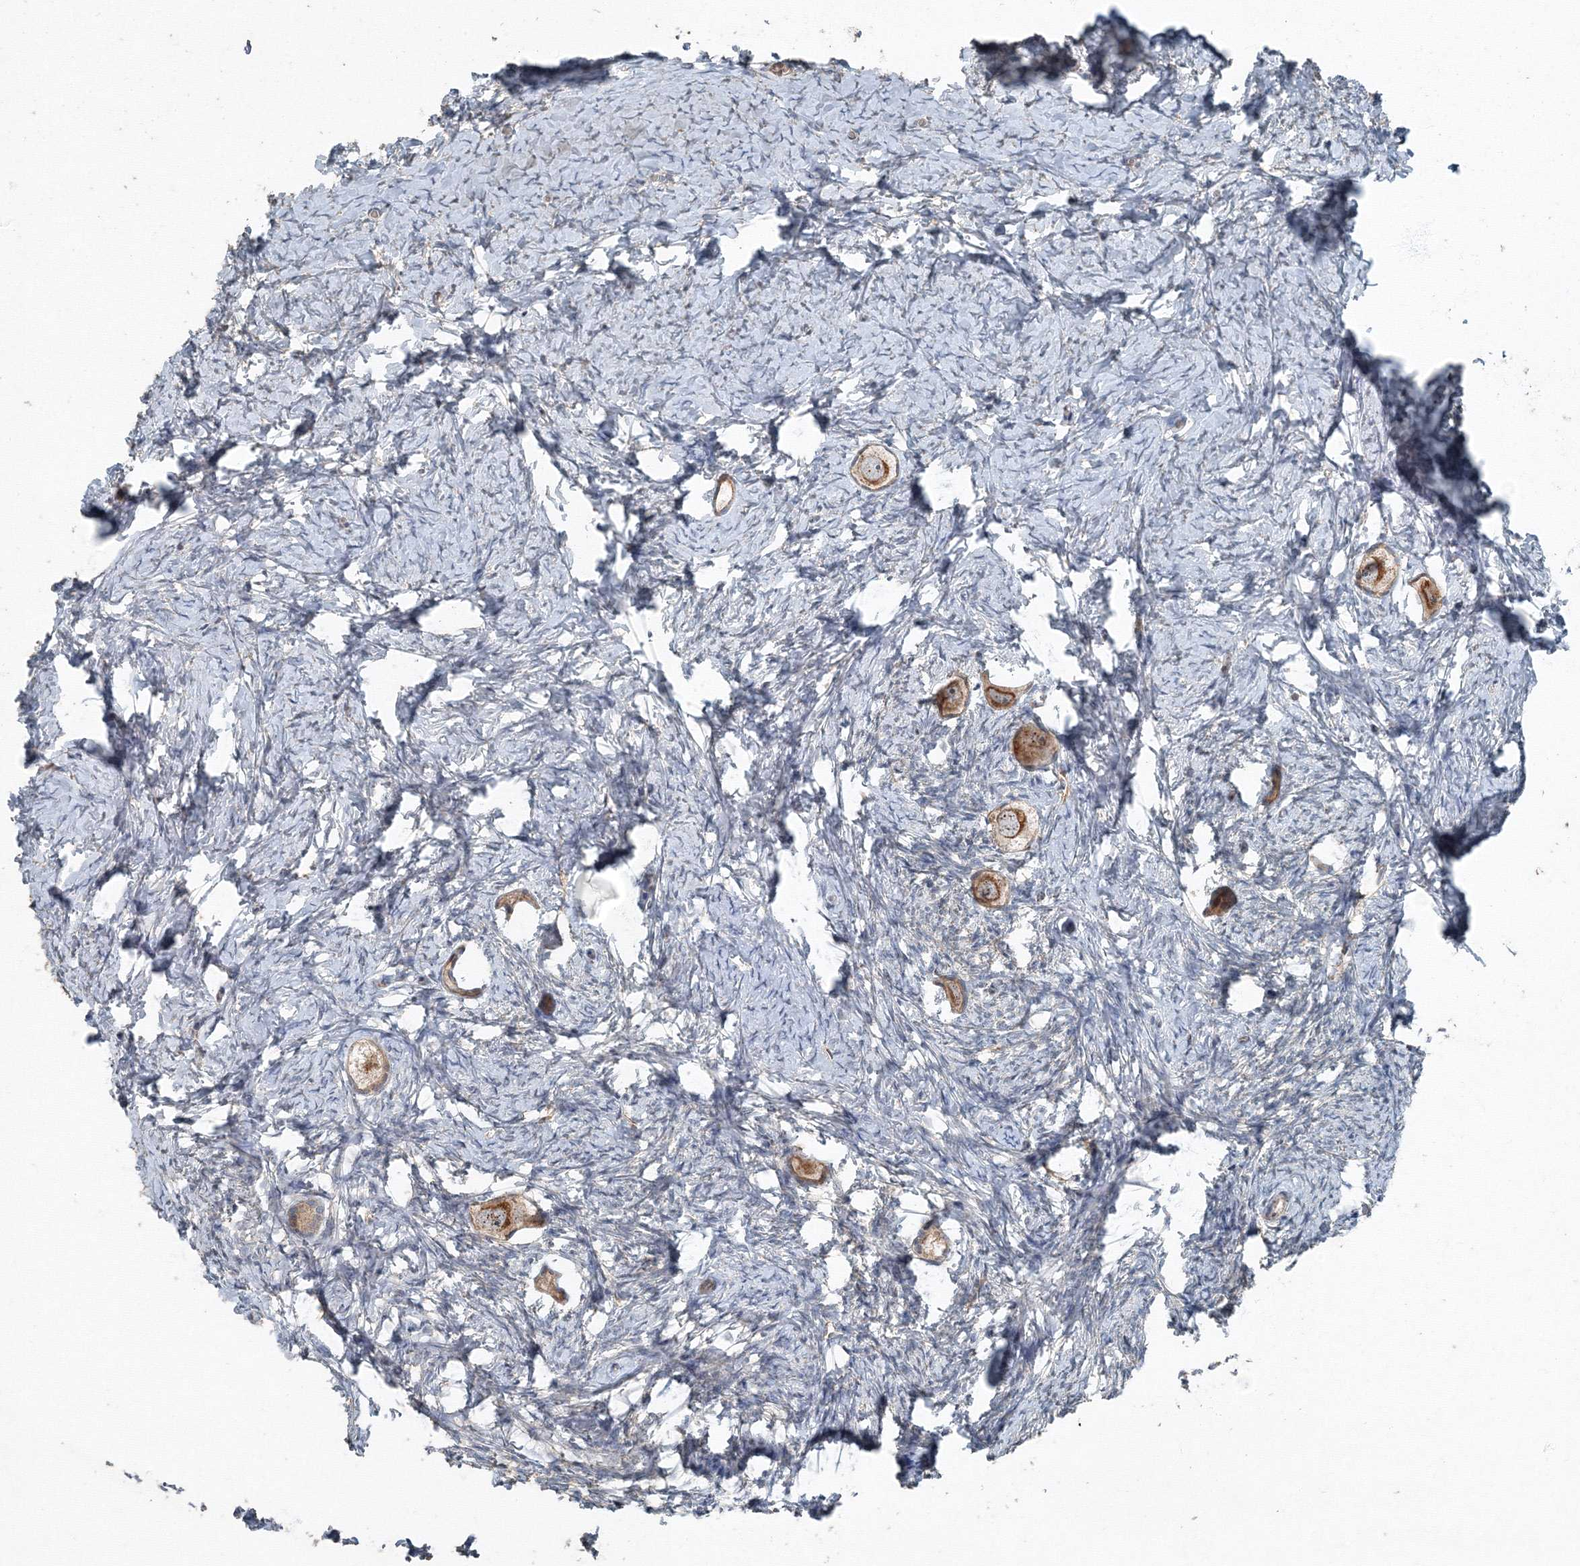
{"staining": {"intensity": "strong", "quantity": "25%-75%", "location": "cytoplasmic/membranous"}, "tissue": "ovary", "cell_type": "Follicle cells", "image_type": "normal", "snomed": [{"axis": "morphology", "description": "Normal tissue, NOS"}, {"axis": "topography", "description": "Ovary"}], "caption": "About 25%-75% of follicle cells in unremarkable ovary exhibit strong cytoplasmic/membranous protein expression as visualized by brown immunohistochemical staining.", "gene": "AASDH", "patient": {"sex": "female", "age": 27}}